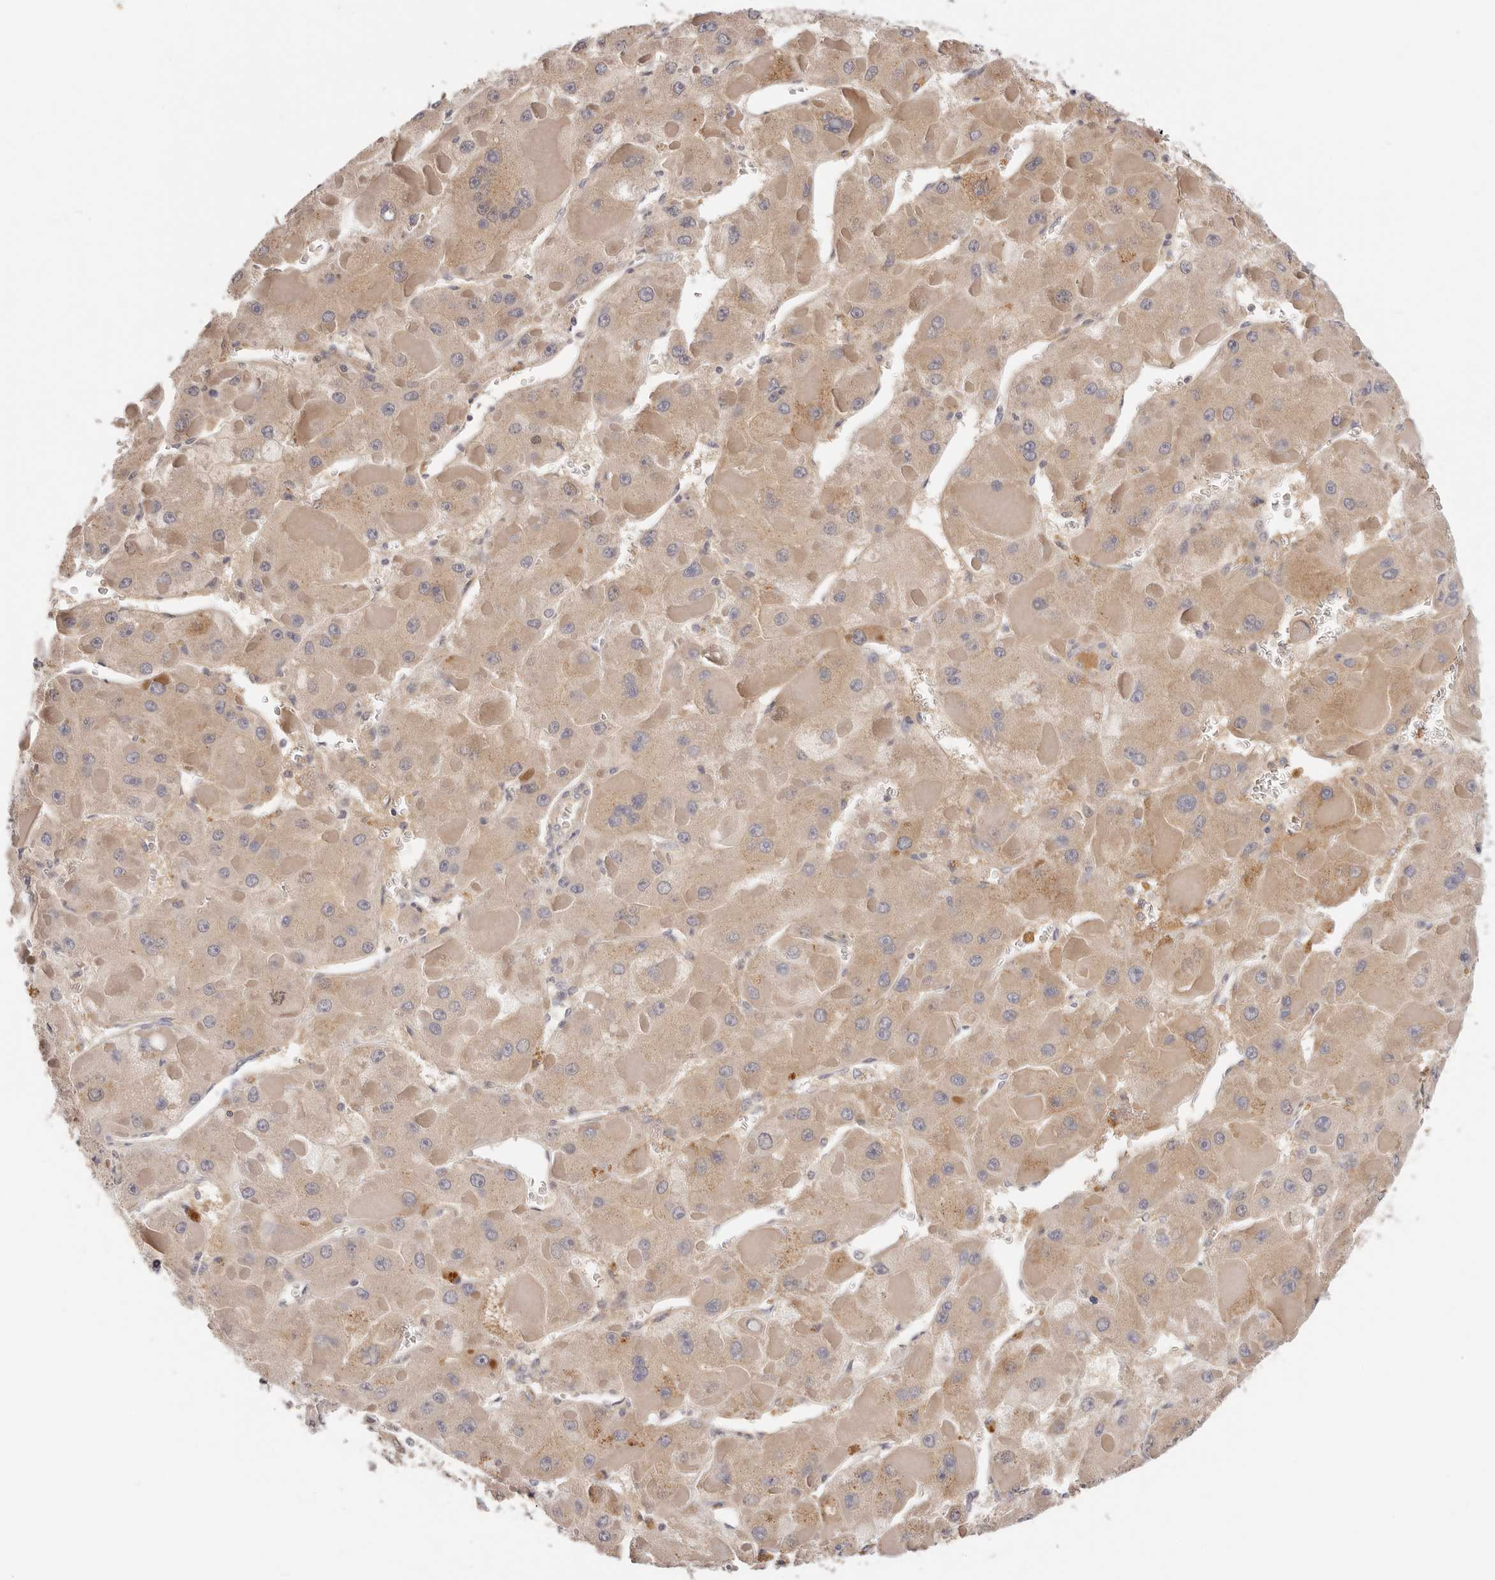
{"staining": {"intensity": "weak", "quantity": ">75%", "location": "cytoplasmic/membranous"}, "tissue": "liver cancer", "cell_type": "Tumor cells", "image_type": "cancer", "snomed": [{"axis": "morphology", "description": "Carcinoma, Hepatocellular, NOS"}, {"axis": "topography", "description": "Liver"}], "caption": "About >75% of tumor cells in liver cancer (hepatocellular carcinoma) demonstrate weak cytoplasmic/membranous protein positivity as visualized by brown immunohistochemical staining.", "gene": "GGPS1", "patient": {"sex": "female", "age": 73}}